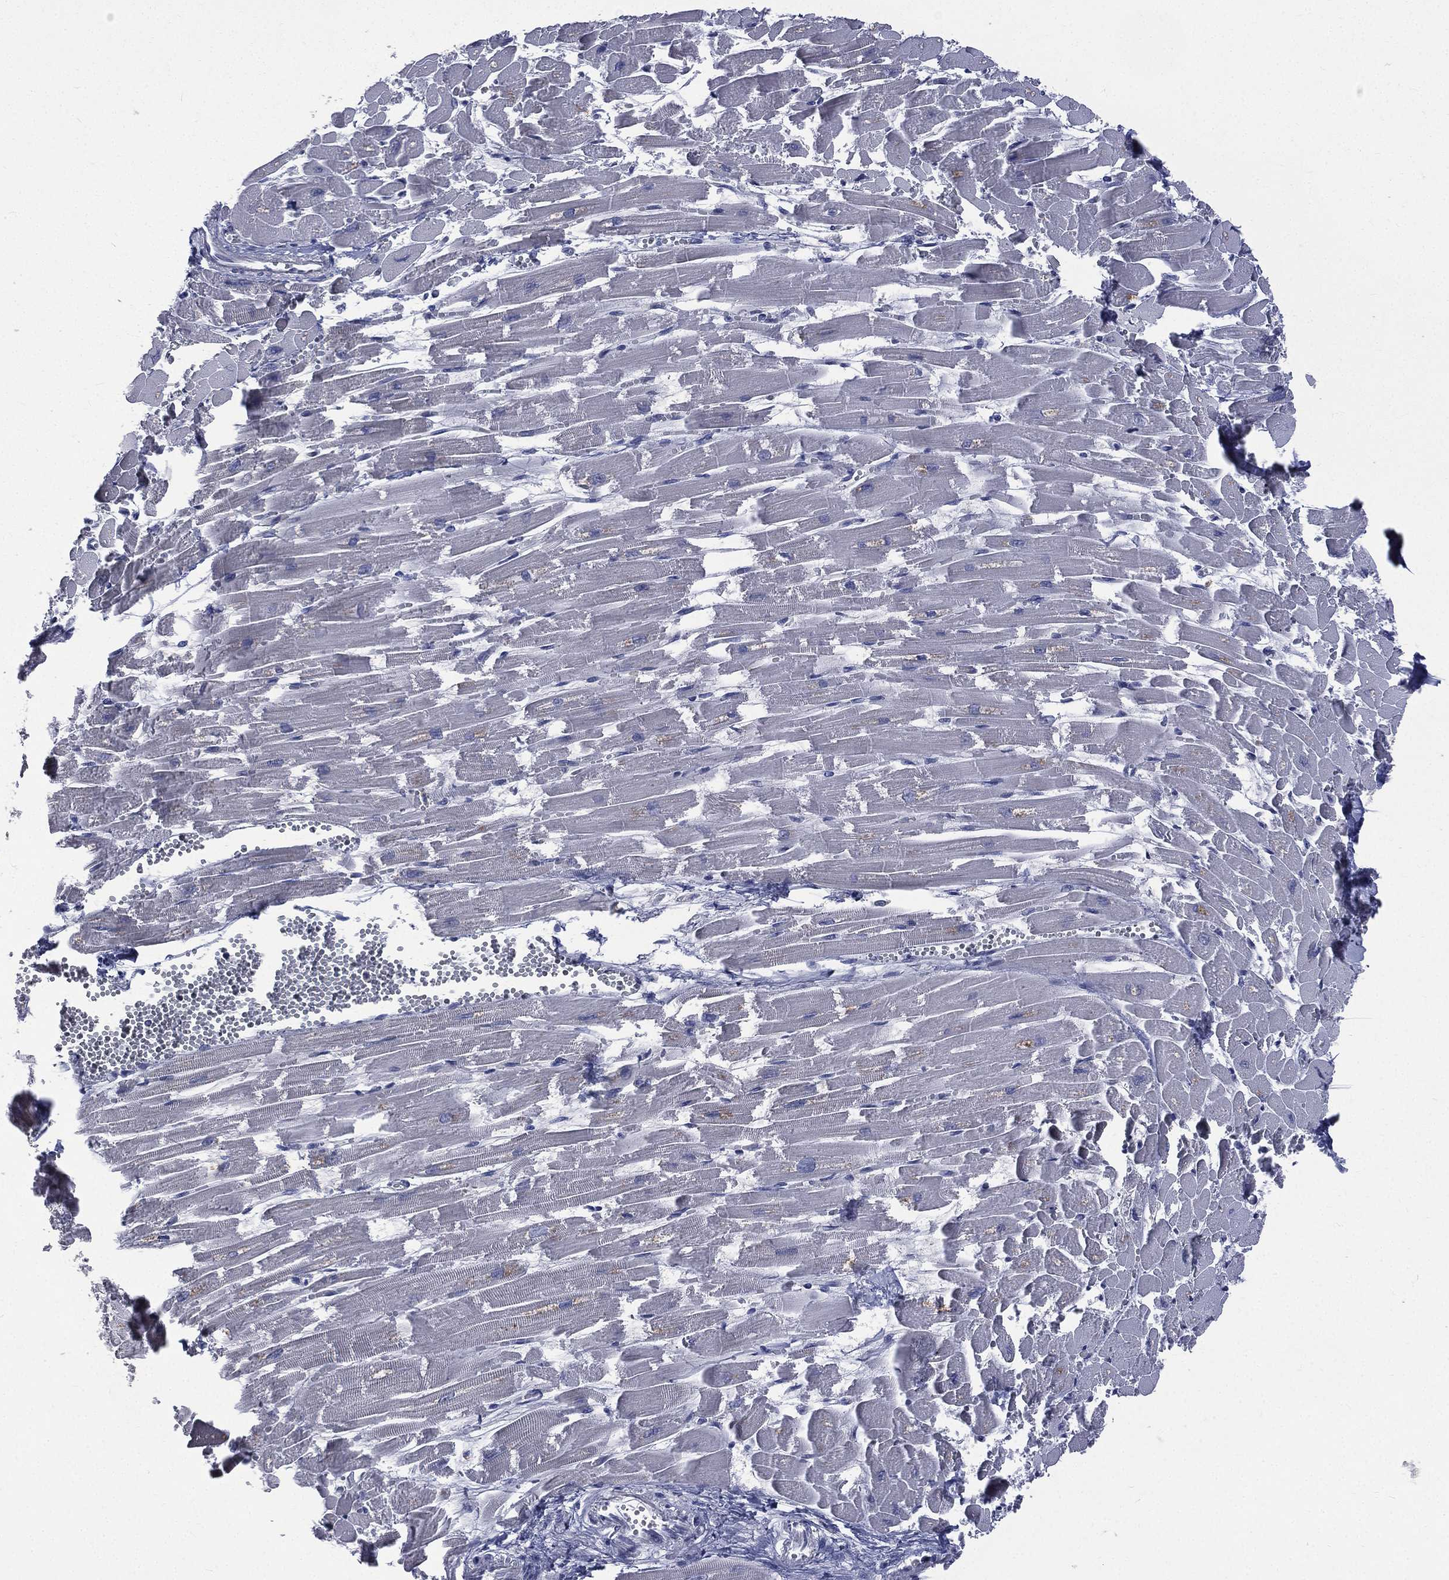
{"staining": {"intensity": "negative", "quantity": "none", "location": "none"}, "tissue": "heart muscle", "cell_type": "Cardiomyocytes", "image_type": "normal", "snomed": [{"axis": "morphology", "description": "Normal tissue, NOS"}, {"axis": "topography", "description": "Heart"}], "caption": "The histopathology image shows no significant positivity in cardiomyocytes of heart muscle. (DAB IHC visualized using brightfield microscopy, high magnification).", "gene": "CA12", "patient": {"sex": "female", "age": 52}}